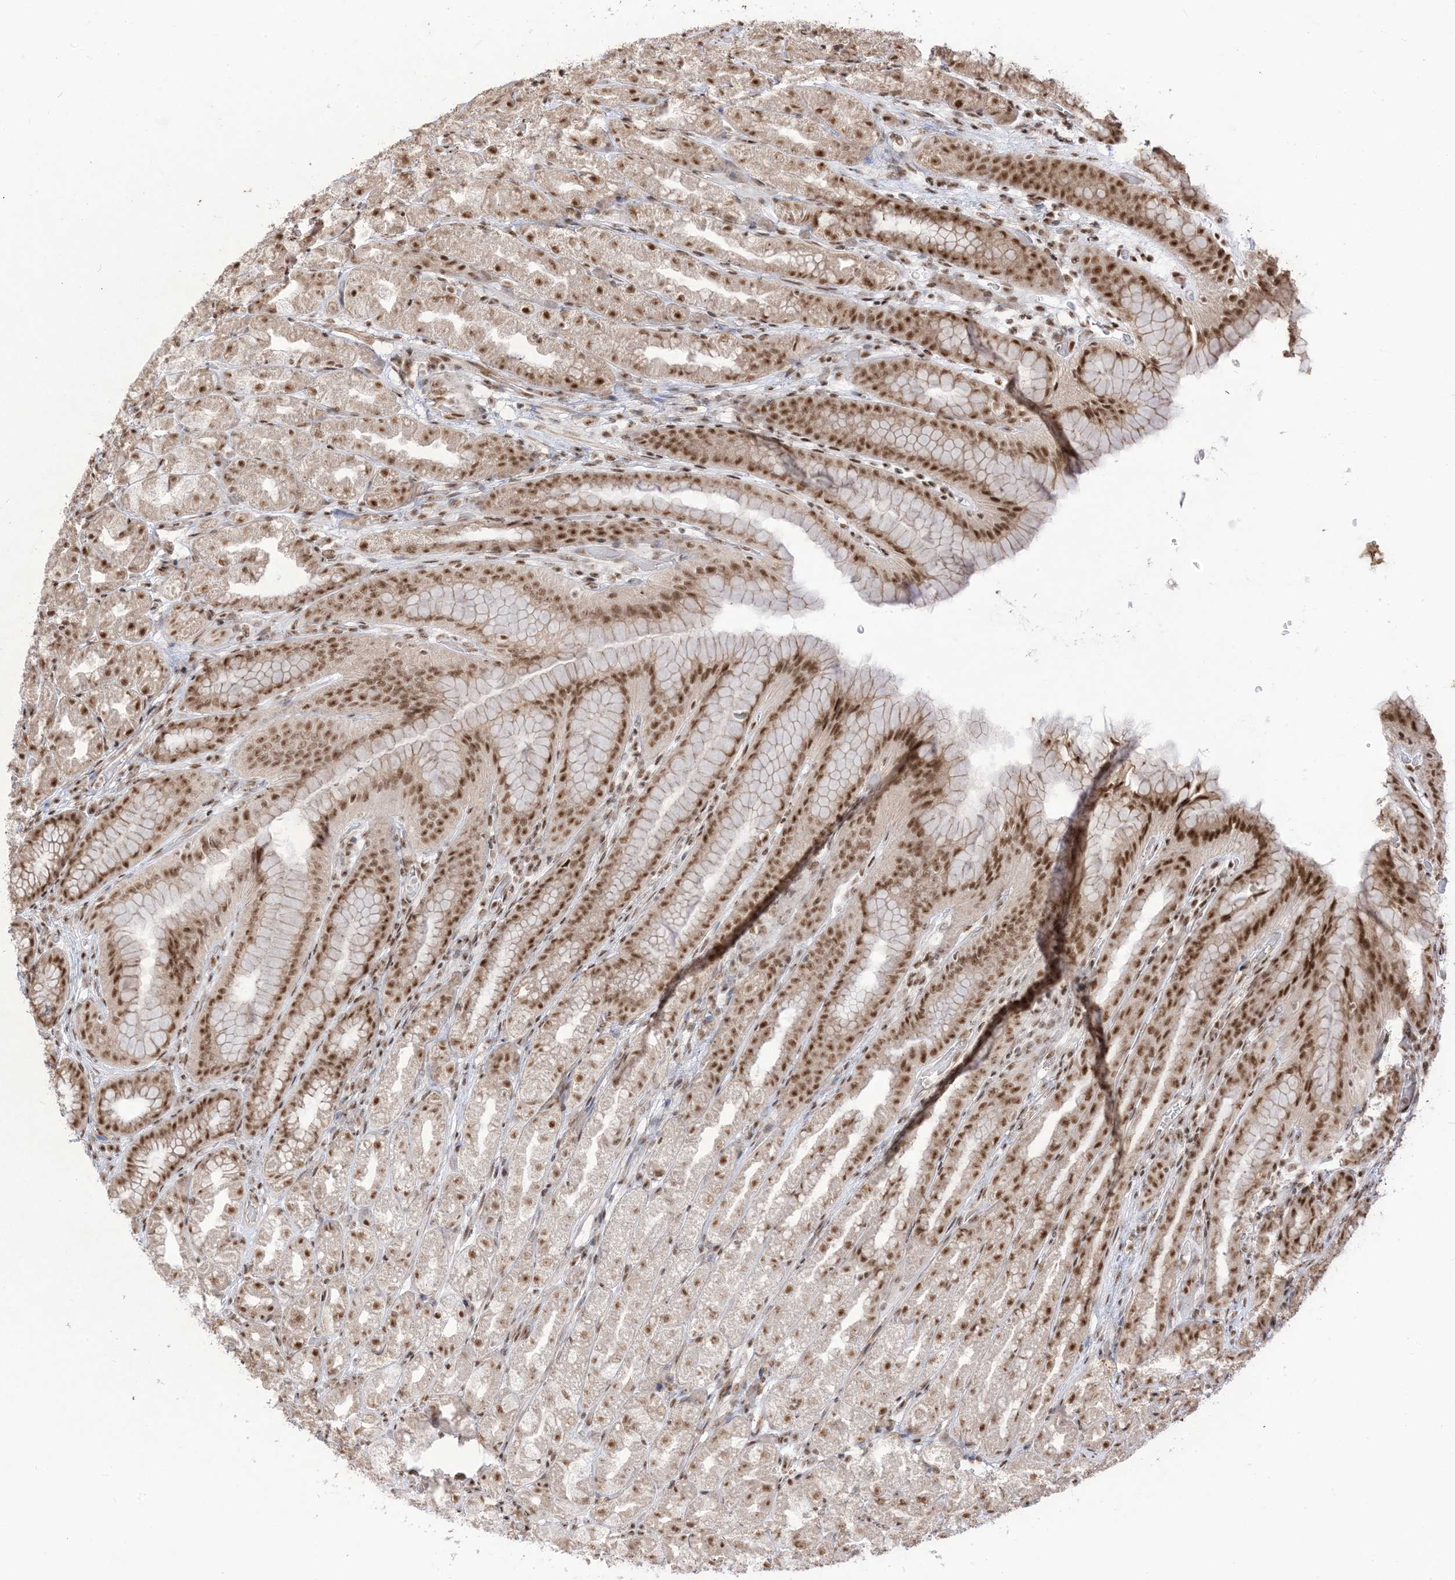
{"staining": {"intensity": "strong", "quantity": ">75%", "location": "nuclear"}, "tissue": "stomach", "cell_type": "Glandular cells", "image_type": "normal", "snomed": [{"axis": "morphology", "description": "Normal tissue, NOS"}, {"axis": "topography", "description": "Stomach, upper"}], "caption": "High-power microscopy captured an immunohistochemistry histopathology image of benign stomach, revealing strong nuclear expression in approximately >75% of glandular cells. (DAB IHC with brightfield microscopy, high magnification).", "gene": "ARGLU1", "patient": {"sex": "male", "age": 68}}